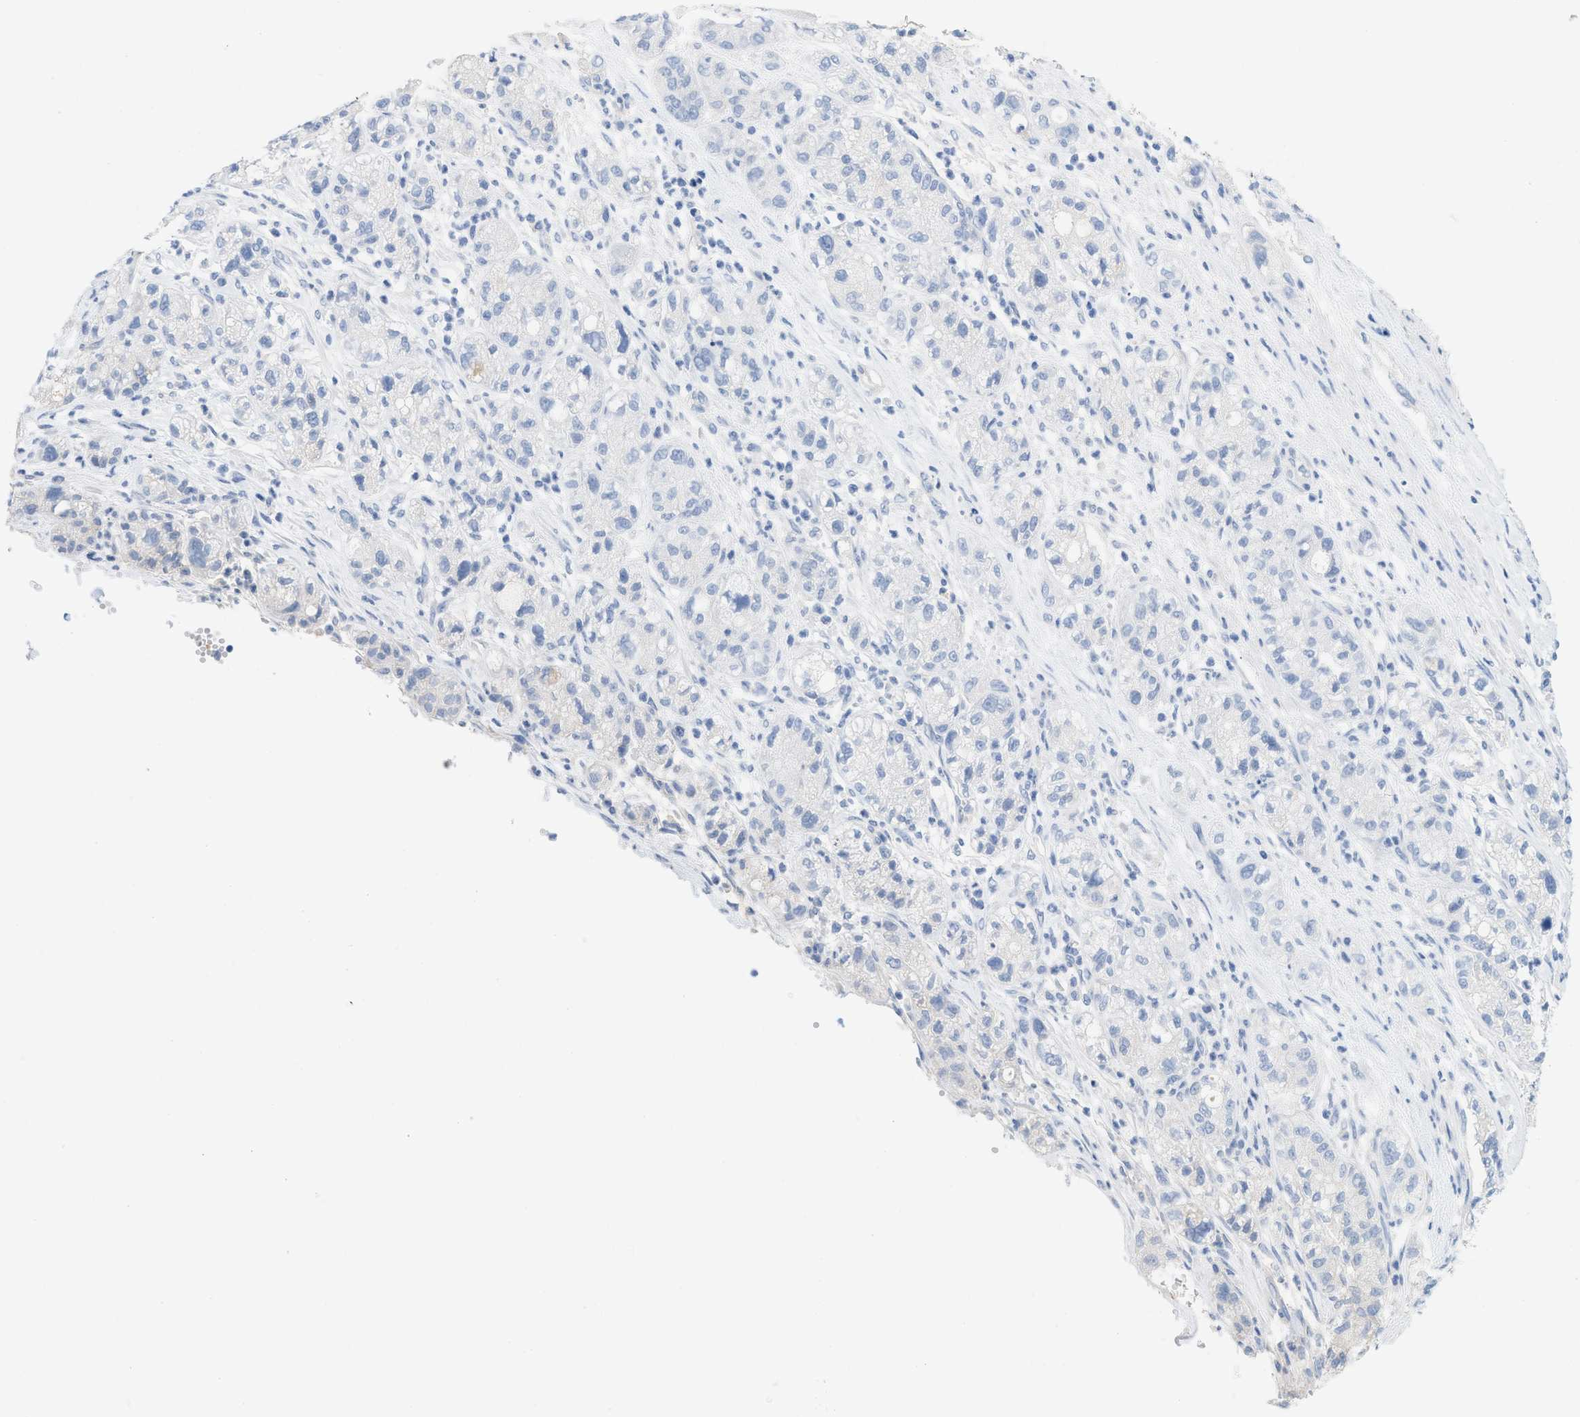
{"staining": {"intensity": "negative", "quantity": "none", "location": "none"}, "tissue": "pancreatic cancer", "cell_type": "Tumor cells", "image_type": "cancer", "snomed": [{"axis": "morphology", "description": "Adenocarcinoma, NOS"}, {"axis": "topography", "description": "Pancreas"}], "caption": "A high-resolution micrograph shows immunohistochemistry staining of pancreatic cancer, which shows no significant staining in tumor cells.", "gene": "PAPPA", "patient": {"sex": "female", "age": 78}}